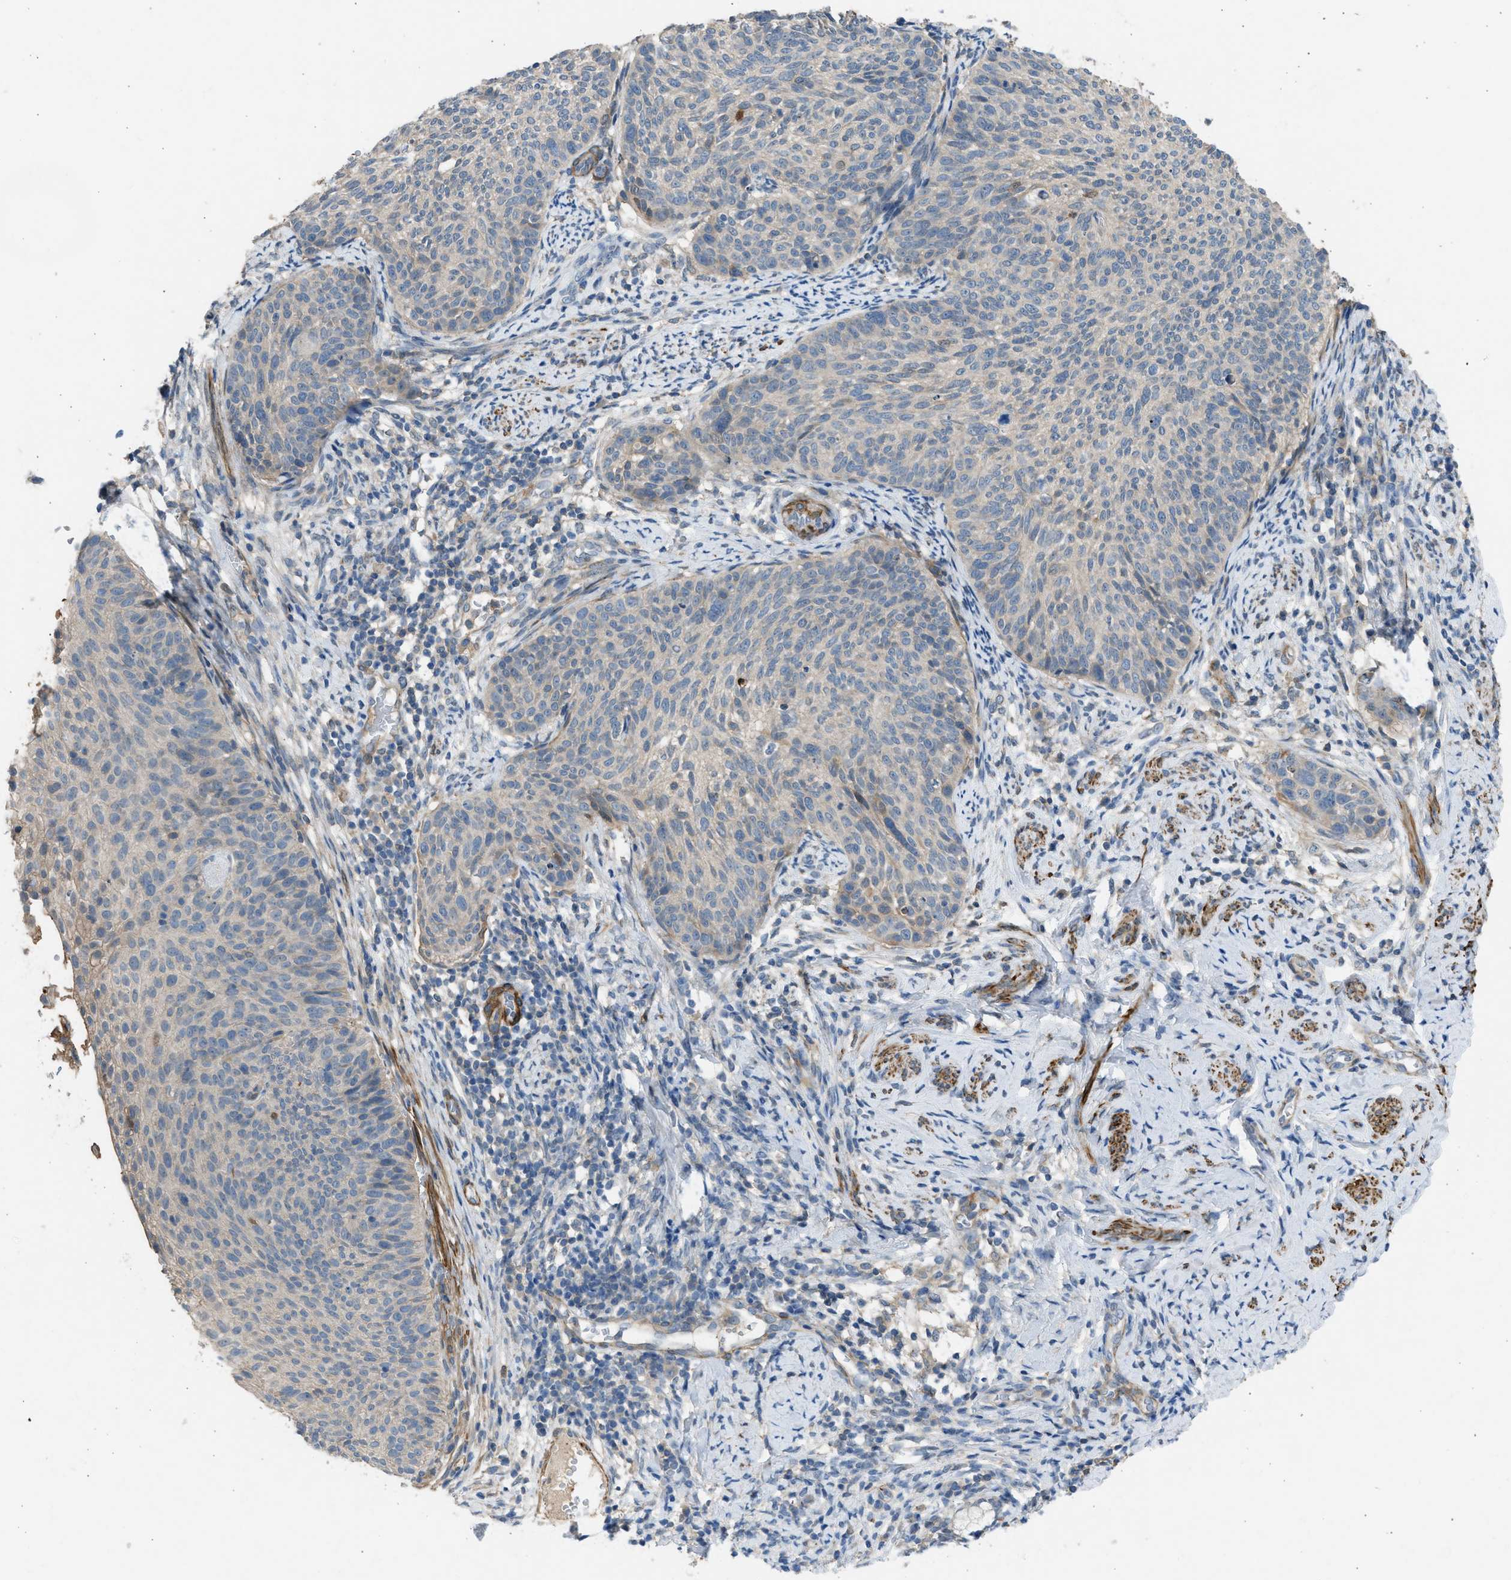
{"staining": {"intensity": "negative", "quantity": "none", "location": "none"}, "tissue": "cervical cancer", "cell_type": "Tumor cells", "image_type": "cancer", "snomed": [{"axis": "morphology", "description": "Squamous cell carcinoma, NOS"}, {"axis": "topography", "description": "Cervix"}], "caption": "IHC photomicrograph of neoplastic tissue: cervical cancer stained with DAB (3,3'-diaminobenzidine) demonstrates no significant protein staining in tumor cells.", "gene": "PCNX3", "patient": {"sex": "female", "age": 70}}